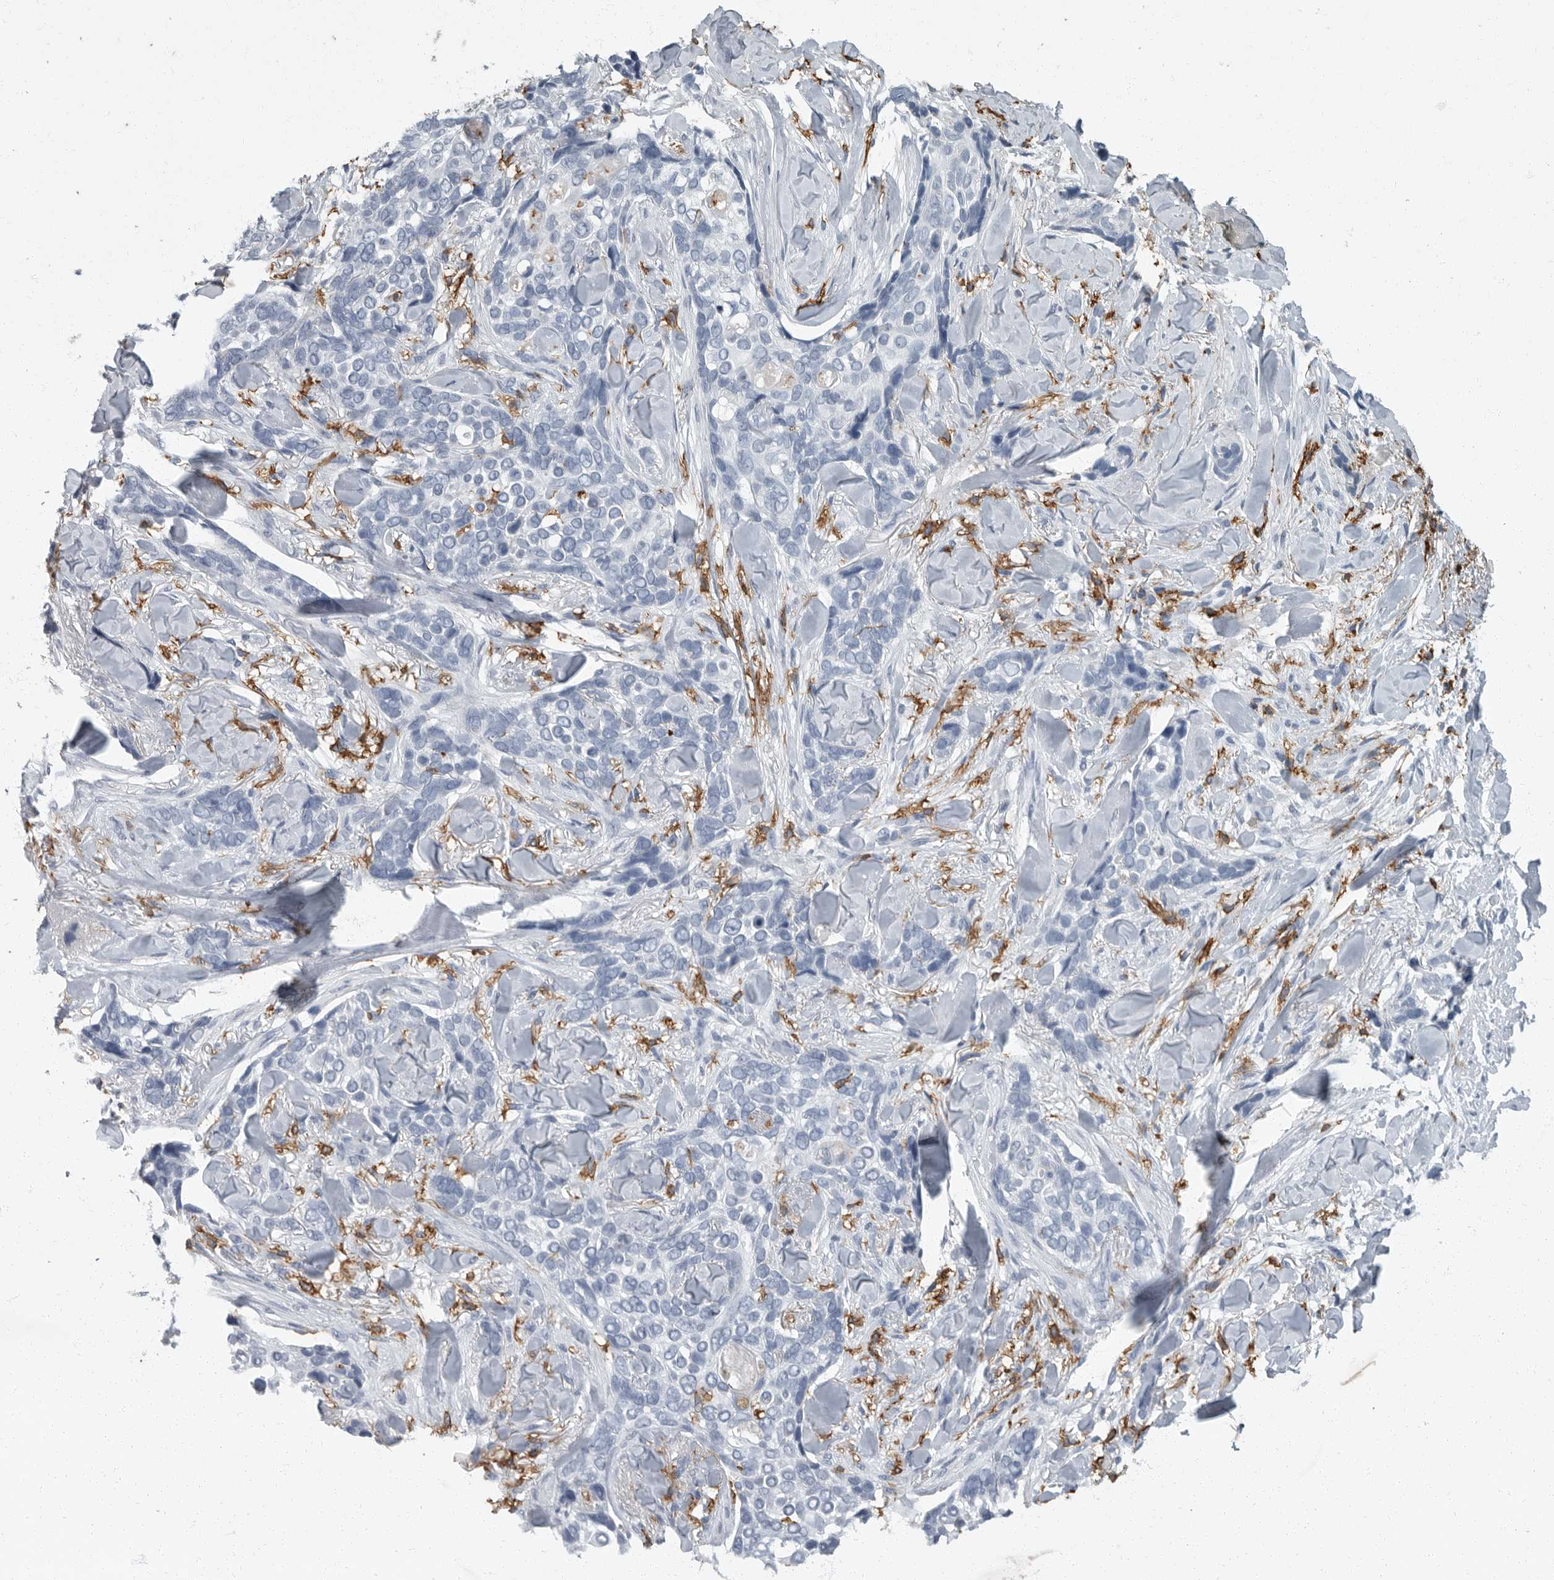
{"staining": {"intensity": "negative", "quantity": "none", "location": "none"}, "tissue": "skin cancer", "cell_type": "Tumor cells", "image_type": "cancer", "snomed": [{"axis": "morphology", "description": "Basal cell carcinoma"}, {"axis": "topography", "description": "Skin"}], "caption": "Skin basal cell carcinoma was stained to show a protein in brown. There is no significant expression in tumor cells.", "gene": "FCER1G", "patient": {"sex": "female", "age": 82}}